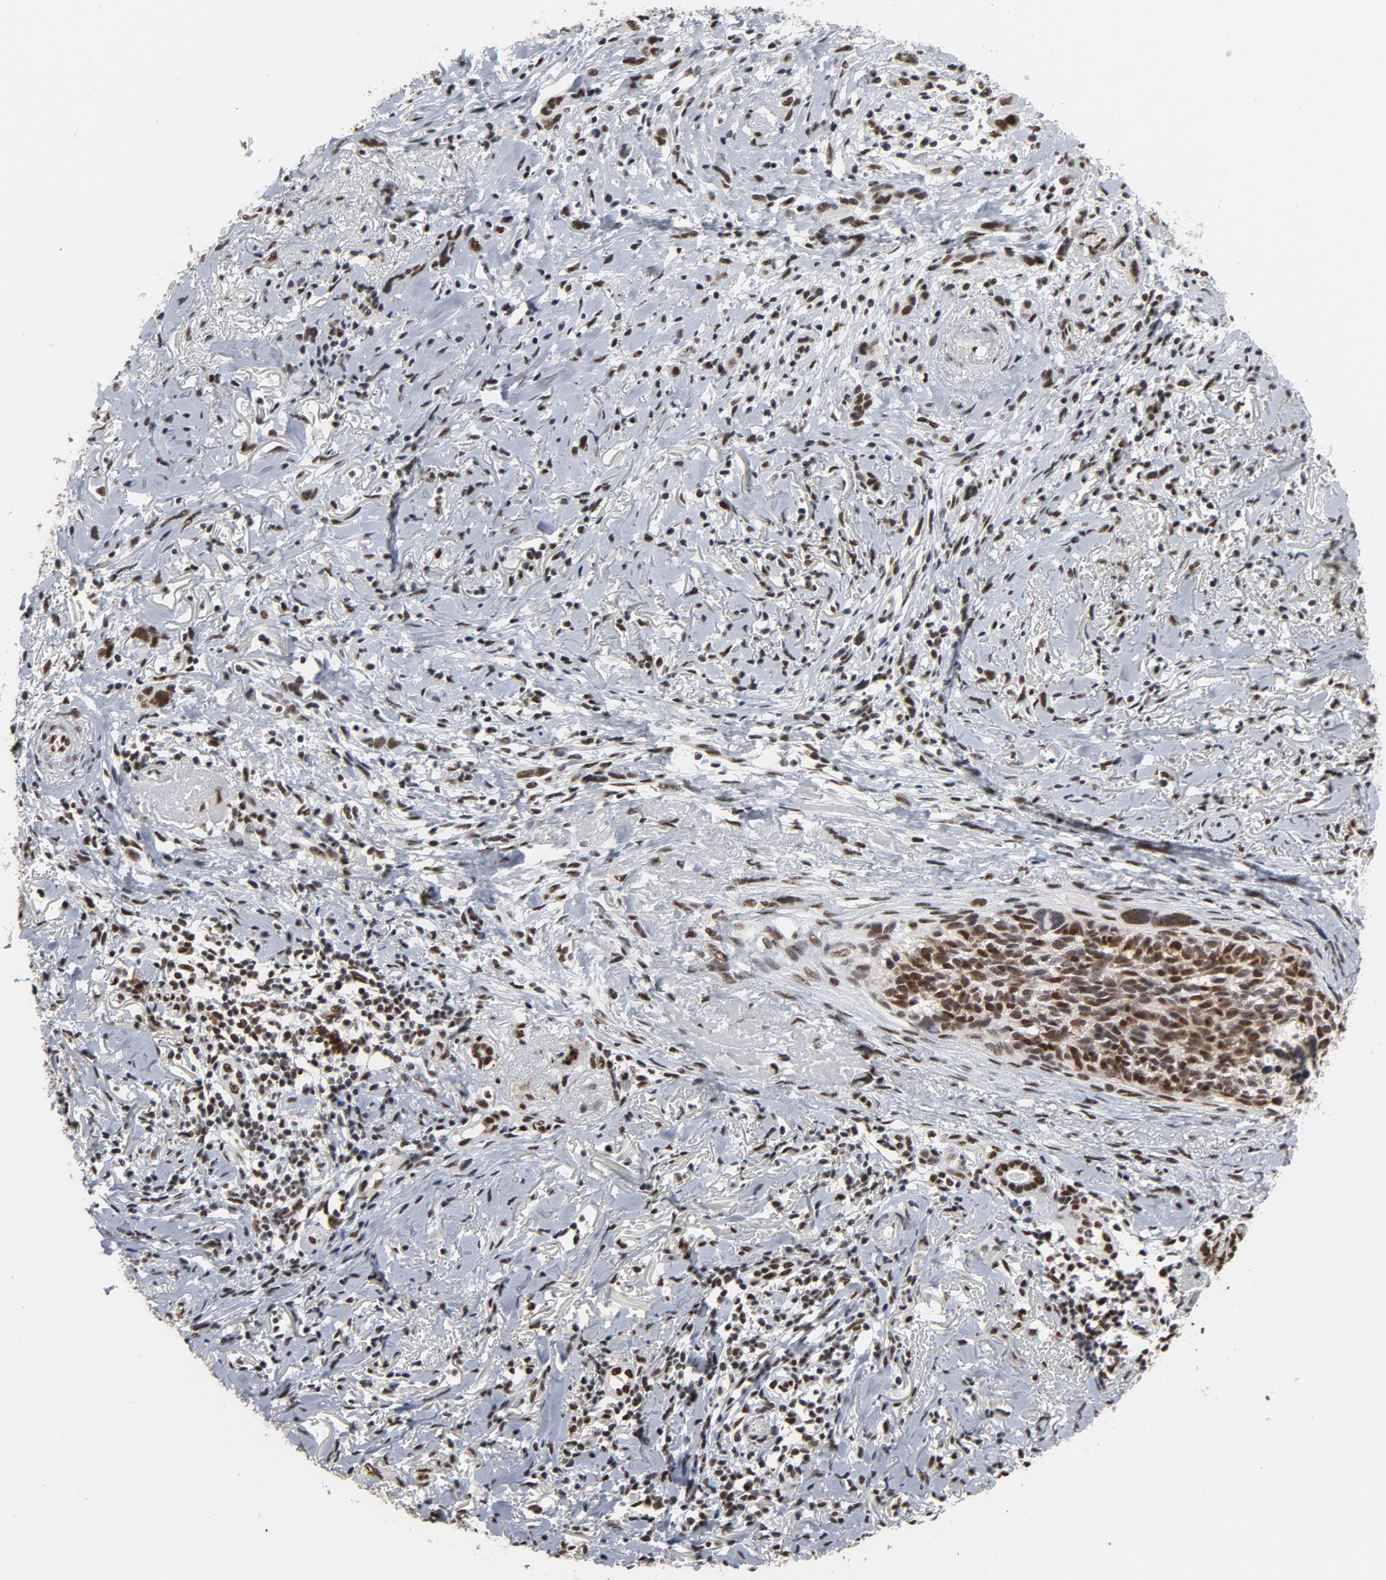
{"staining": {"intensity": "moderate", "quantity": ">75%", "location": "nuclear"}, "tissue": "melanoma", "cell_type": "Tumor cells", "image_type": "cancer", "snomed": [{"axis": "morphology", "description": "Malignant melanoma, NOS"}, {"axis": "topography", "description": "Skin"}], "caption": "Protein expression analysis of melanoma shows moderate nuclear expression in approximately >75% of tumor cells.", "gene": "MRE11", "patient": {"sex": "male", "age": 91}}